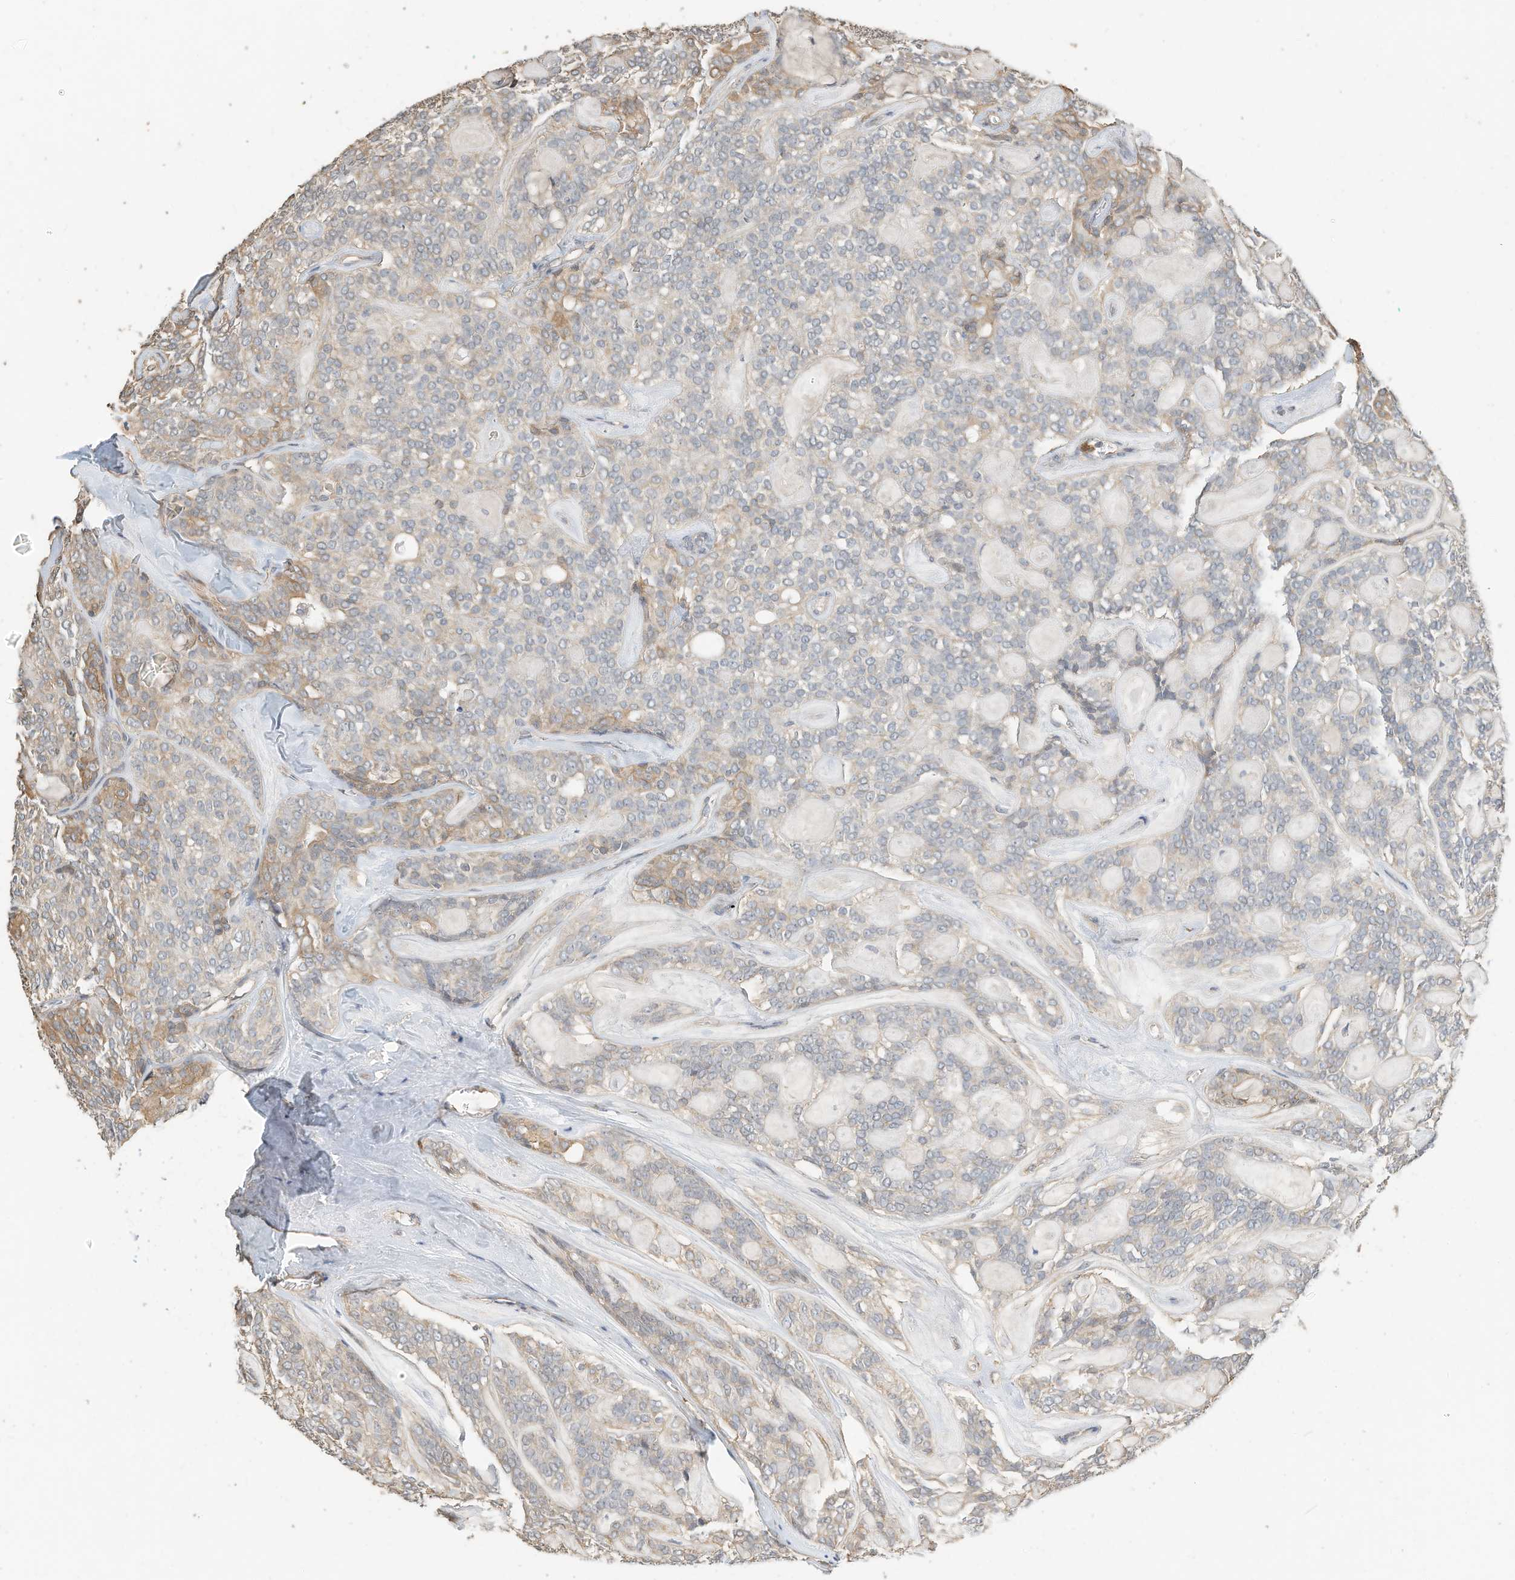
{"staining": {"intensity": "weak", "quantity": "<25%", "location": "cytoplasmic/membranous"}, "tissue": "head and neck cancer", "cell_type": "Tumor cells", "image_type": "cancer", "snomed": [{"axis": "morphology", "description": "Adenocarcinoma, NOS"}, {"axis": "topography", "description": "Head-Neck"}], "caption": "Head and neck cancer (adenocarcinoma) was stained to show a protein in brown. There is no significant positivity in tumor cells.", "gene": "OFD1", "patient": {"sex": "male", "age": 66}}